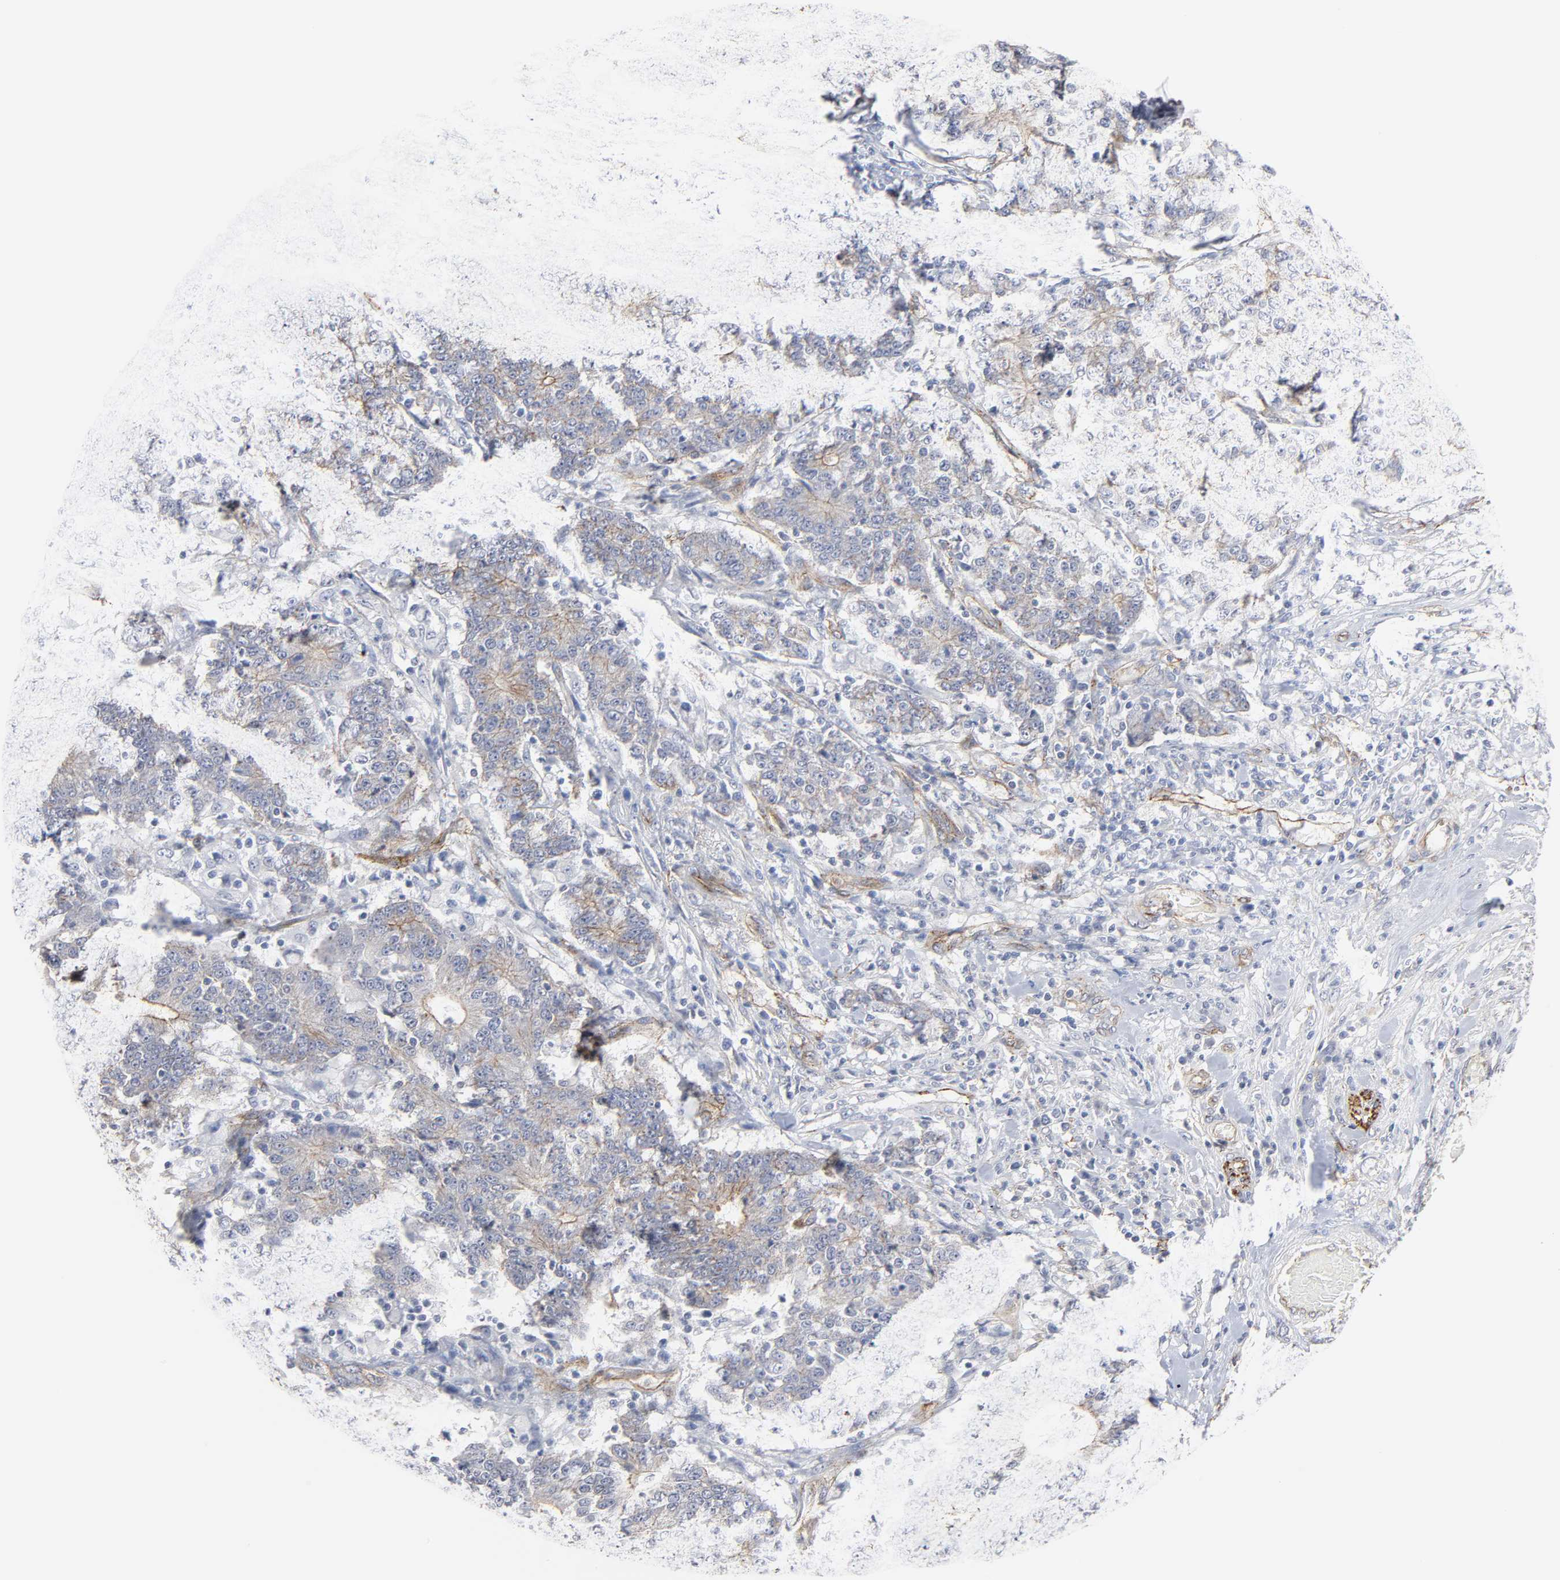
{"staining": {"intensity": "weak", "quantity": "25%-75%", "location": "cytoplasmic/membranous"}, "tissue": "colorectal cancer", "cell_type": "Tumor cells", "image_type": "cancer", "snomed": [{"axis": "morphology", "description": "Normal tissue, NOS"}, {"axis": "morphology", "description": "Adenocarcinoma, NOS"}, {"axis": "topography", "description": "Colon"}], "caption": "Protein staining of colorectal cancer (adenocarcinoma) tissue shows weak cytoplasmic/membranous staining in approximately 25%-75% of tumor cells. The staining was performed using DAB (3,3'-diaminobenzidine) to visualize the protein expression in brown, while the nuclei were stained in blue with hematoxylin (Magnification: 20x).", "gene": "SPTAN1", "patient": {"sex": "female", "age": 75}}